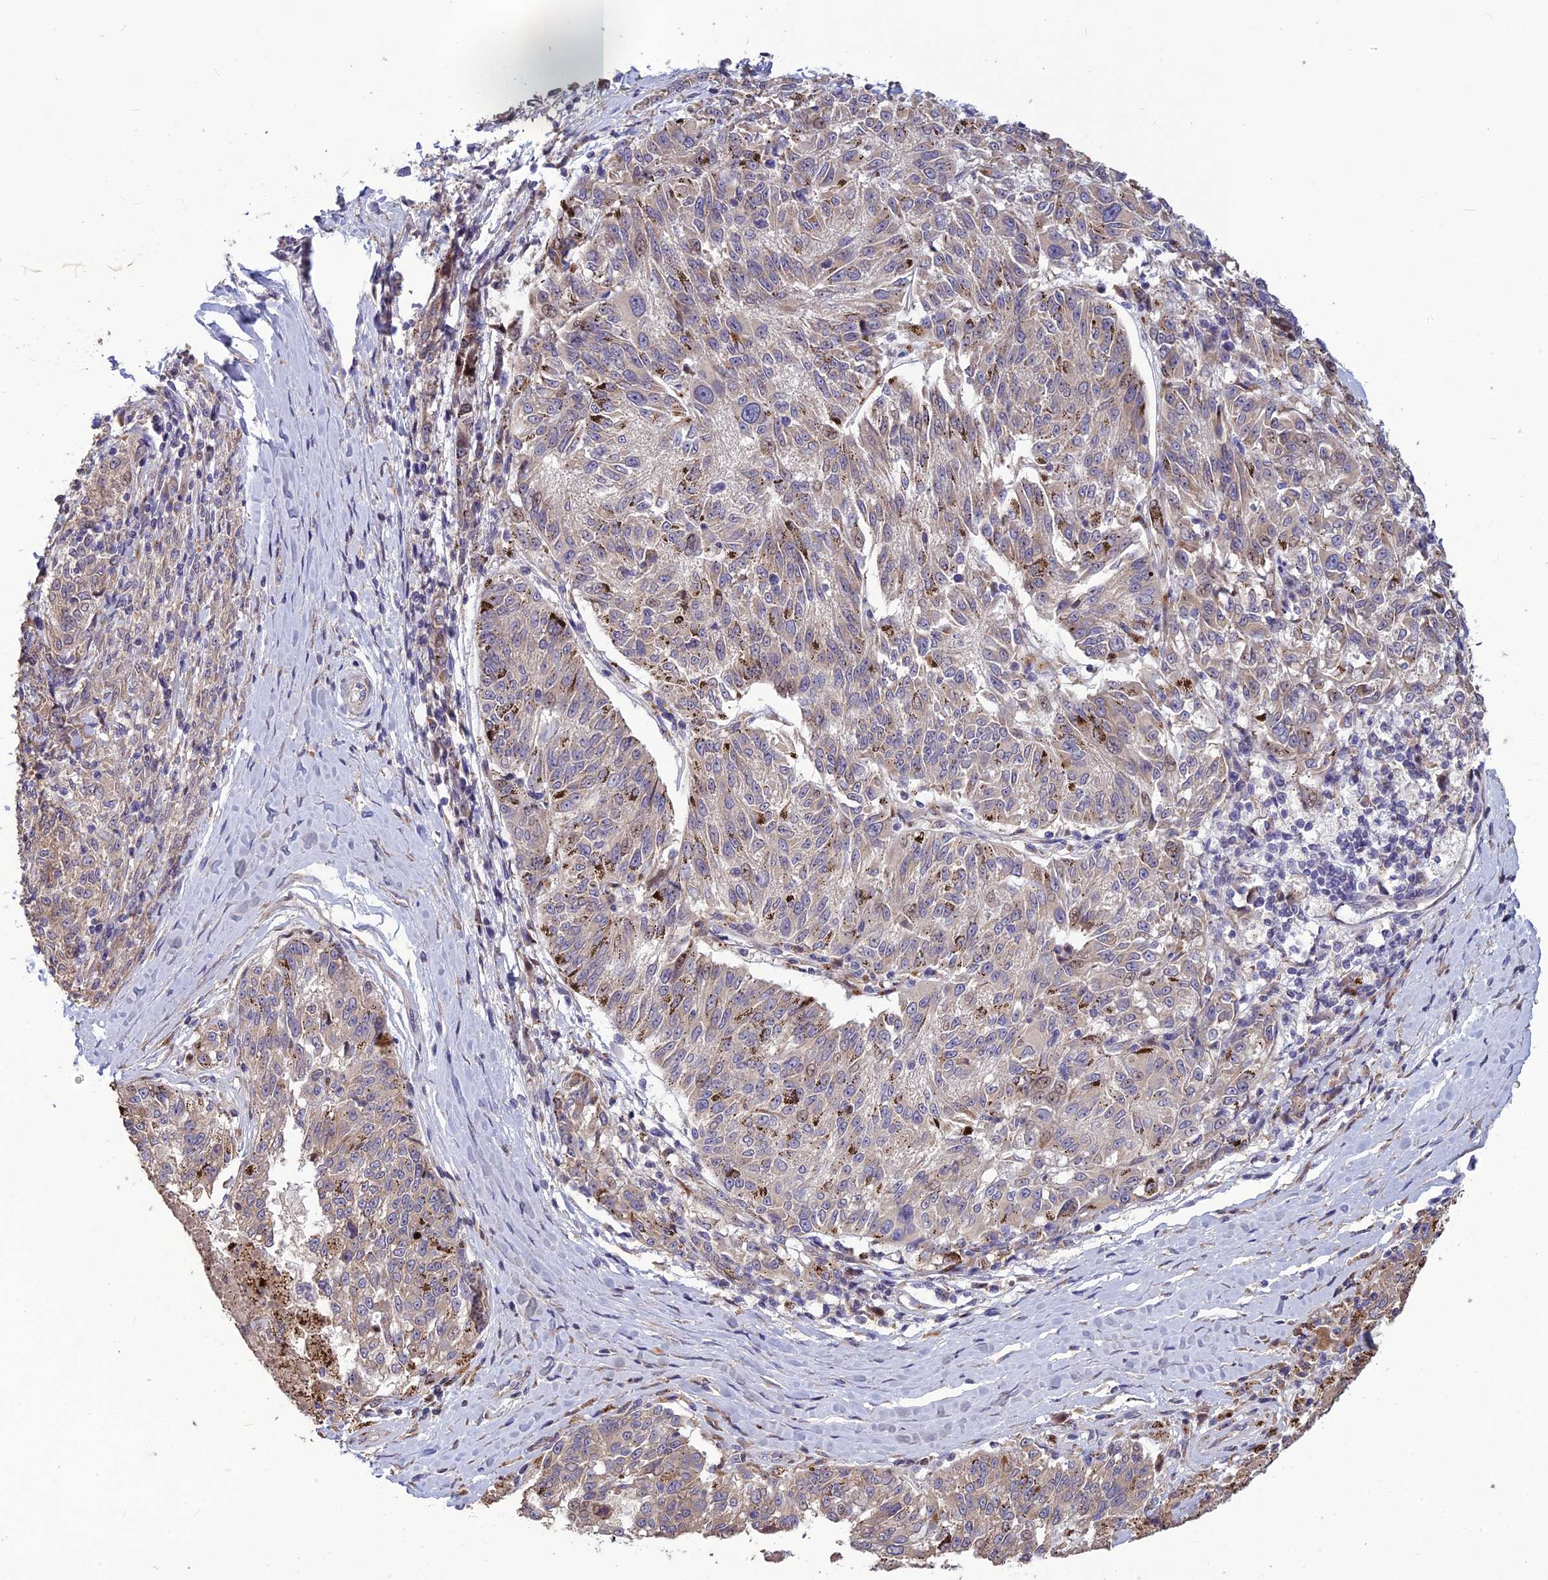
{"staining": {"intensity": "moderate", "quantity": "<25%", "location": "cytoplasmic/membranous"}, "tissue": "melanoma", "cell_type": "Tumor cells", "image_type": "cancer", "snomed": [{"axis": "morphology", "description": "Malignant melanoma, NOS"}, {"axis": "topography", "description": "Skin"}], "caption": "Protein staining demonstrates moderate cytoplasmic/membranous expression in approximately <25% of tumor cells in melanoma. Using DAB (3,3'-diaminobenzidine) (brown) and hematoxylin (blue) stains, captured at high magnification using brightfield microscopy.", "gene": "SPG21", "patient": {"sex": "female", "age": 72}}